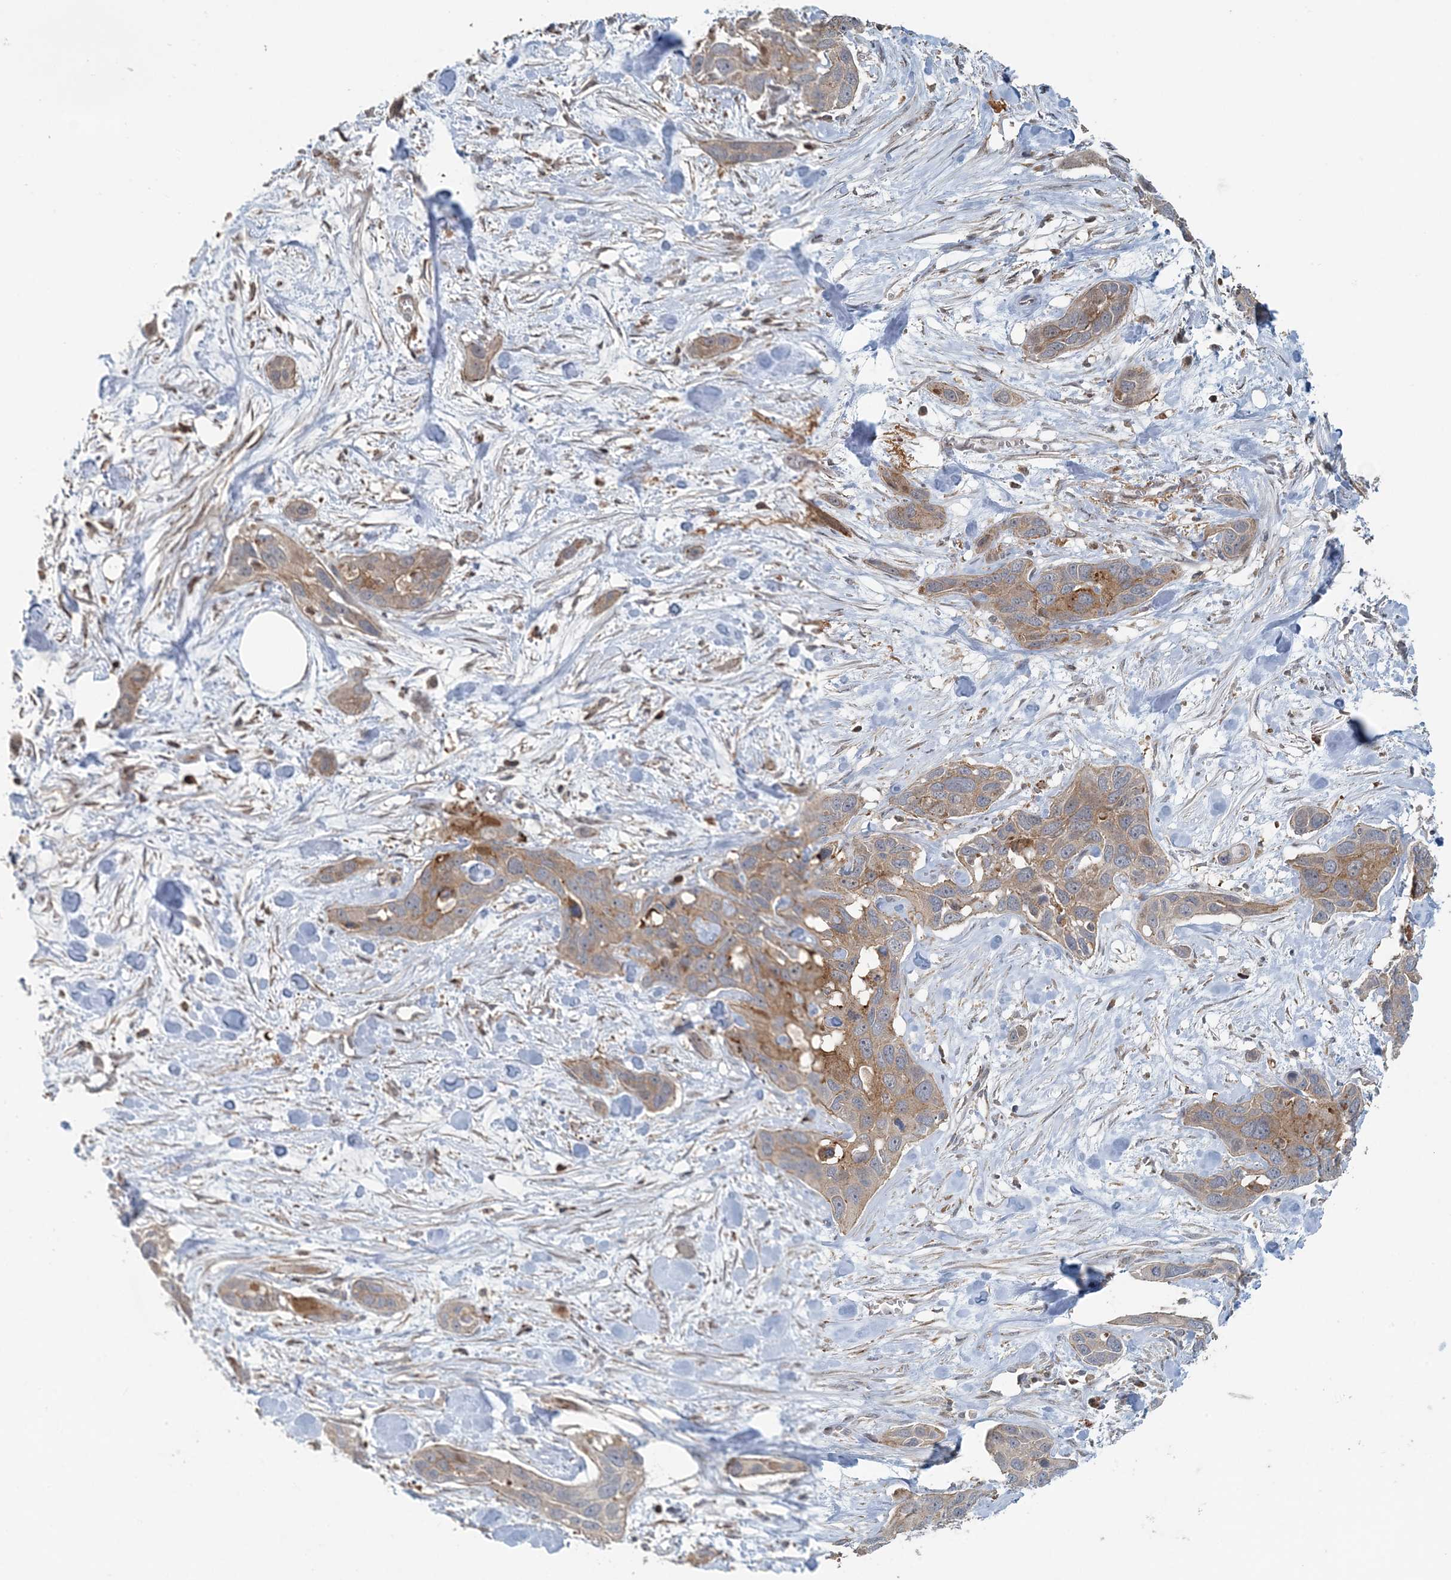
{"staining": {"intensity": "moderate", "quantity": "25%-75%", "location": "cytoplasmic/membranous"}, "tissue": "pancreatic cancer", "cell_type": "Tumor cells", "image_type": "cancer", "snomed": [{"axis": "morphology", "description": "Adenocarcinoma, NOS"}, {"axis": "topography", "description": "Pancreas"}], "caption": "Pancreatic cancer (adenocarcinoma) was stained to show a protein in brown. There is medium levels of moderate cytoplasmic/membranous positivity in about 25%-75% of tumor cells.", "gene": "MMUT", "patient": {"sex": "female", "age": 60}}